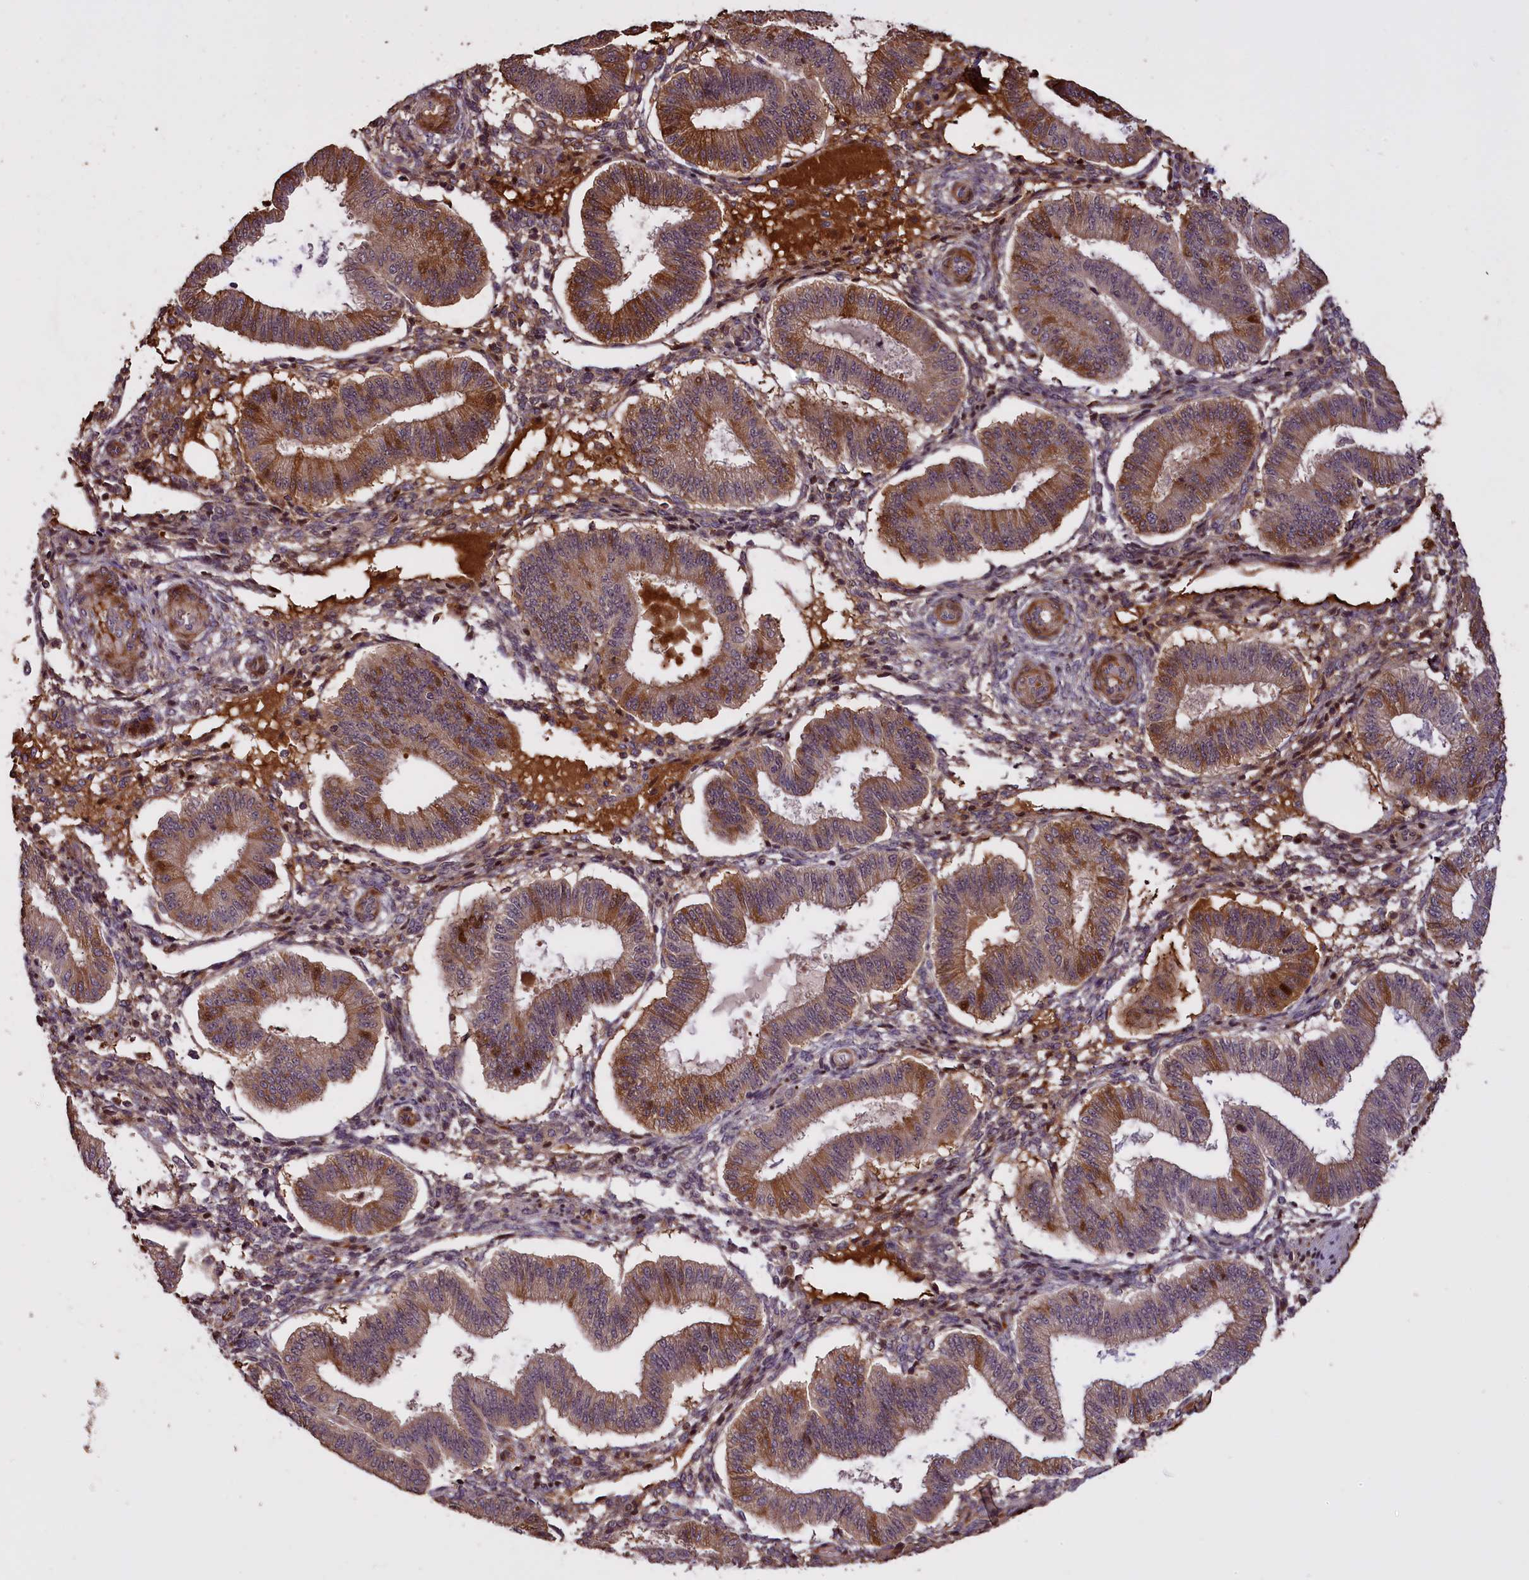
{"staining": {"intensity": "weak", "quantity": "25%-75%", "location": "cytoplasmic/membranous"}, "tissue": "endometrium", "cell_type": "Cells in endometrial stroma", "image_type": "normal", "snomed": [{"axis": "morphology", "description": "Normal tissue, NOS"}, {"axis": "topography", "description": "Endometrium"}], "caption": "An image of endometrium stained for a protein reveals weak cytoplasmic/membranous brown staining in cells in endometrial stroma. The staining is performed using DAB brown chromogen to label protein expression. The nuclei are counter-stained blue using hematoxylin.", "gene": "ENHO", "patient": {"sex": "female", "age": 39}}